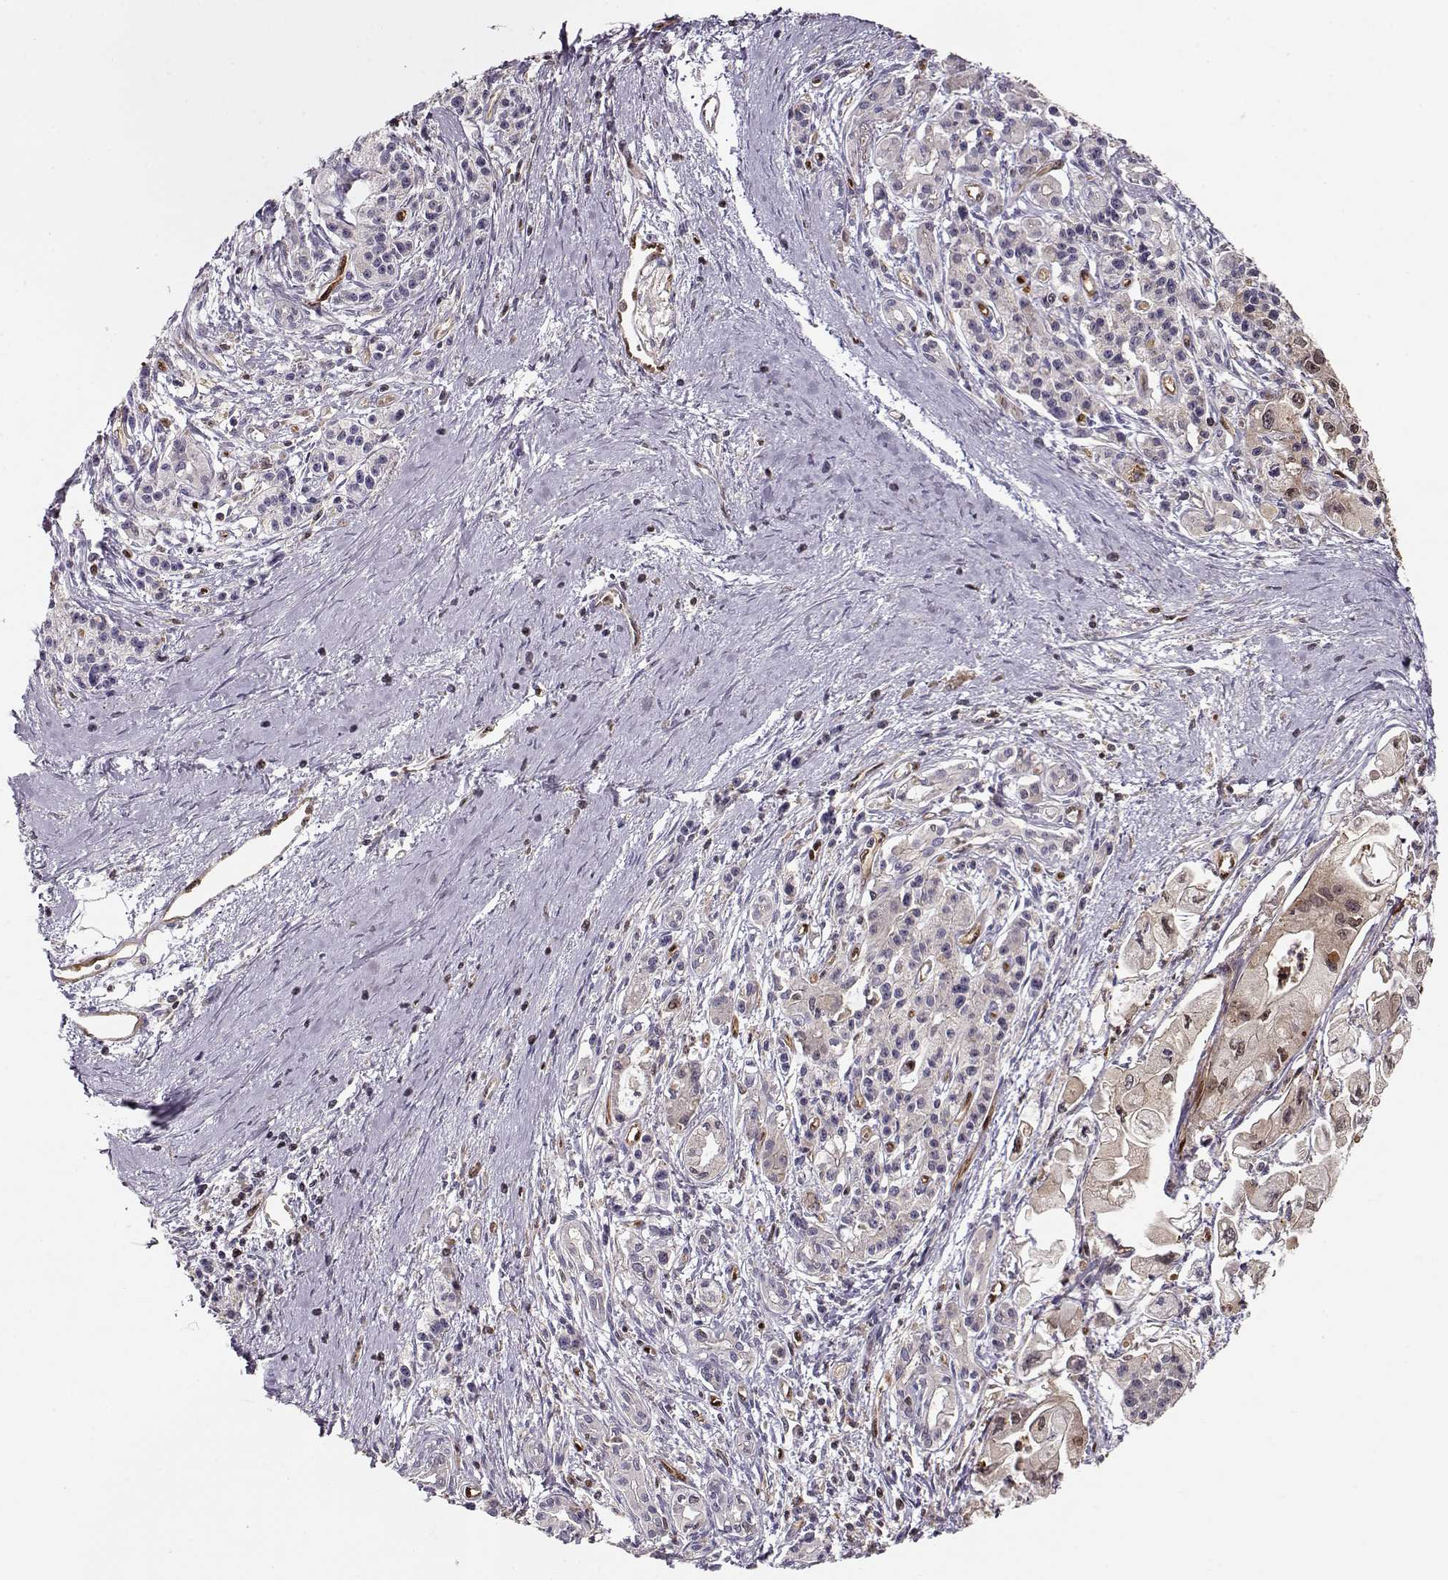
{"staining": {"intensity": "negative", "quantity": "none", "location": "none"}, "tissue": "pancreatic cancer", "cell_type": "Tumor cells", "image_type": "cancer", "snomed": [{"axis": "morphology", "description": "Adenocarcinoma, NOS"}, {"axis": "topography", "description": "Pancreas"}], "caption": "Immunohistochemistry (IHC) photomicrograph of neoplastic tissue: adenocarcinoma (pancreatic) stained with DAB reveals no significant protein staining in tumor cells.", "gene": "PNP", "patient": {"sex": "male", "age": 70}}